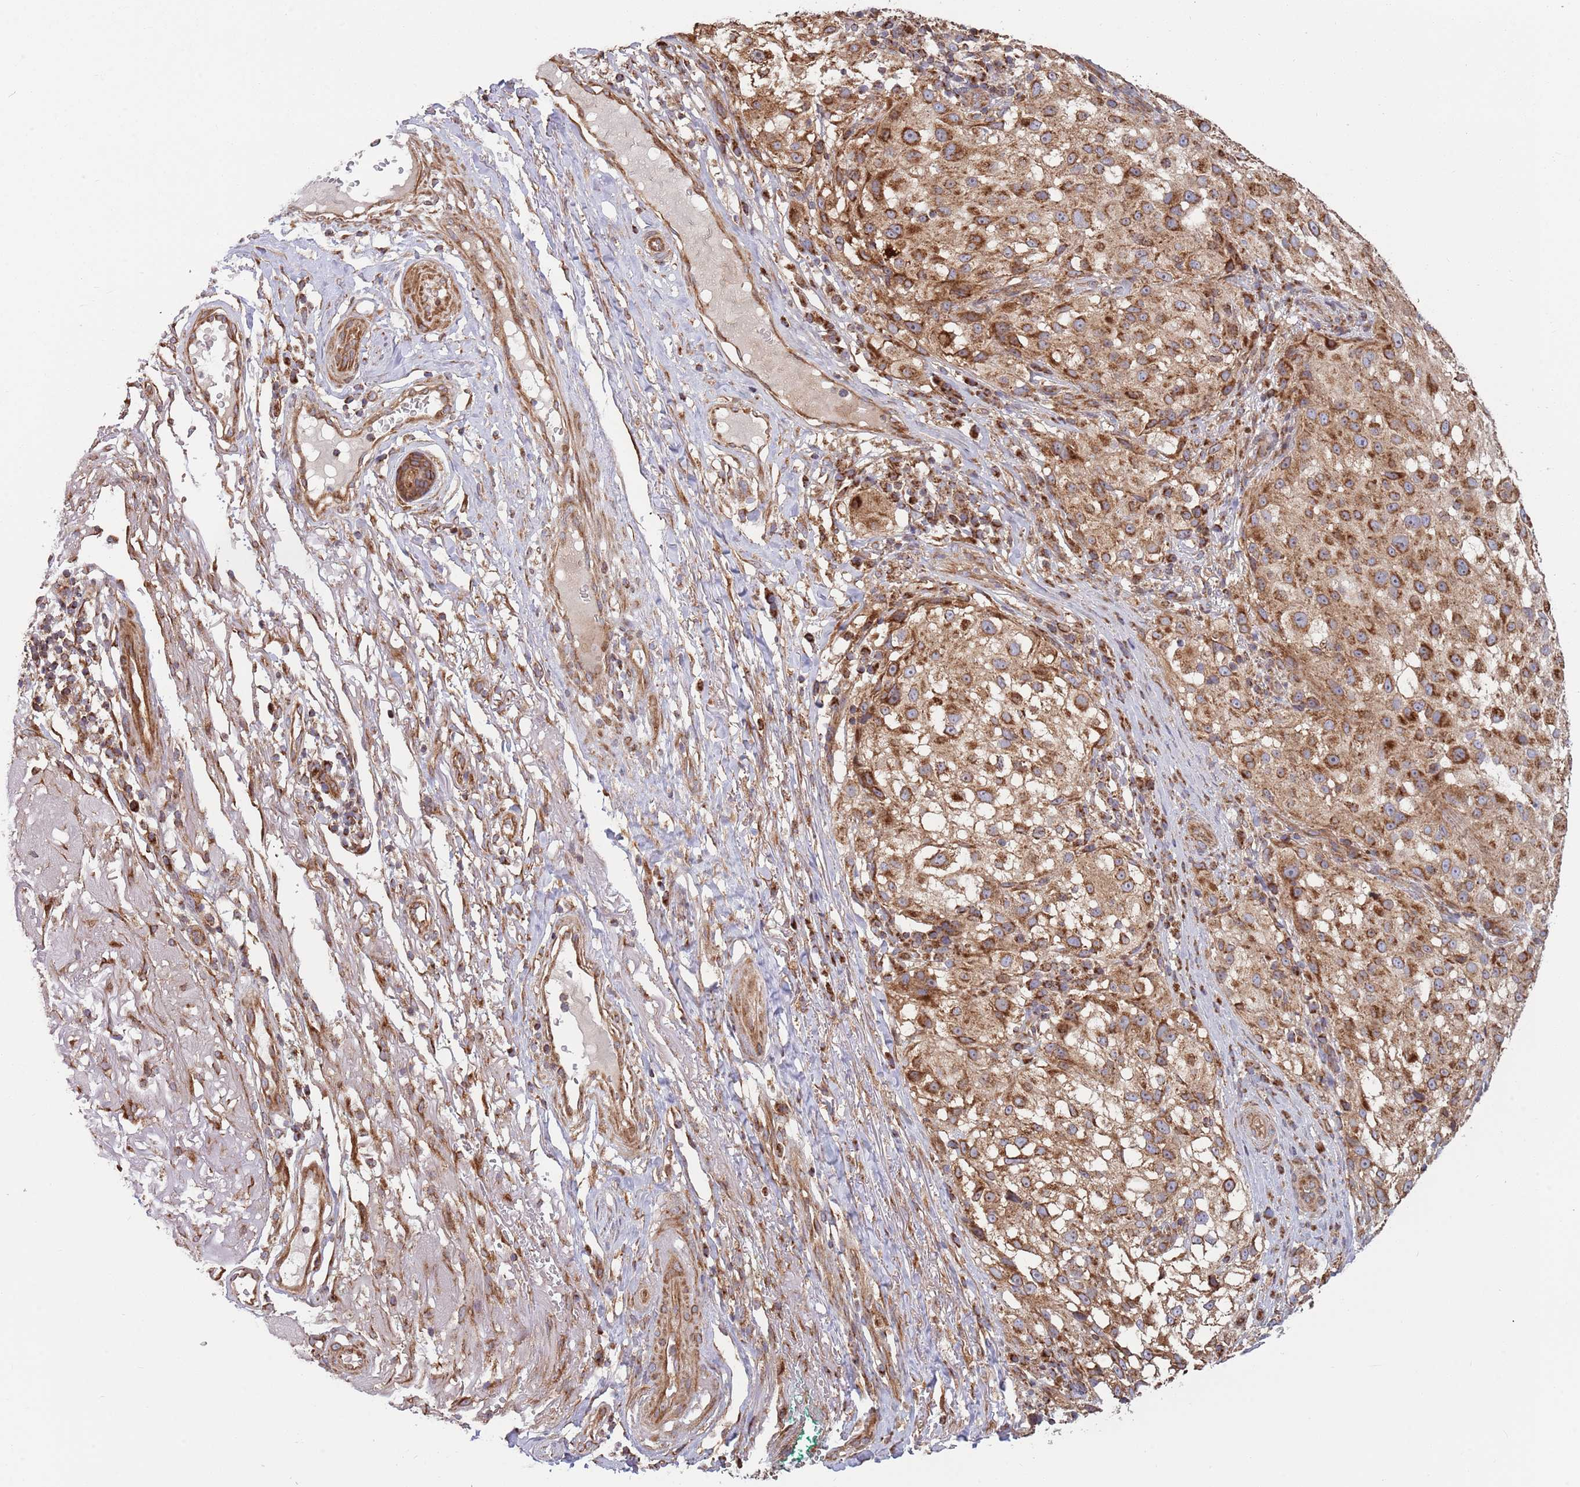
{"staining": {"intensity": "moderate", "quantity": ">75%", "location": "cytoplasmic/membranous"}, "tissue": "melanoma", "cell_type": "Tumor cells", "image_type": "cancer", "snomed": [{"axis": "morphology", "description": "Necrosis, NOS"}, {"axis": "morphology", "description": "Malignant melanoma, NOS"}, {"axis": "topography", "description": "Skin"}], "caption": "DAB (3,3'-diaminobenzidine) immunohistochemical staining of malignant melanoma reveals moderate cytoplasmic/membranous protein staining in approximately >75% of tumor cells.", "gene": "ATP5PD", "patient": {"sex": "female", "age": 87}}